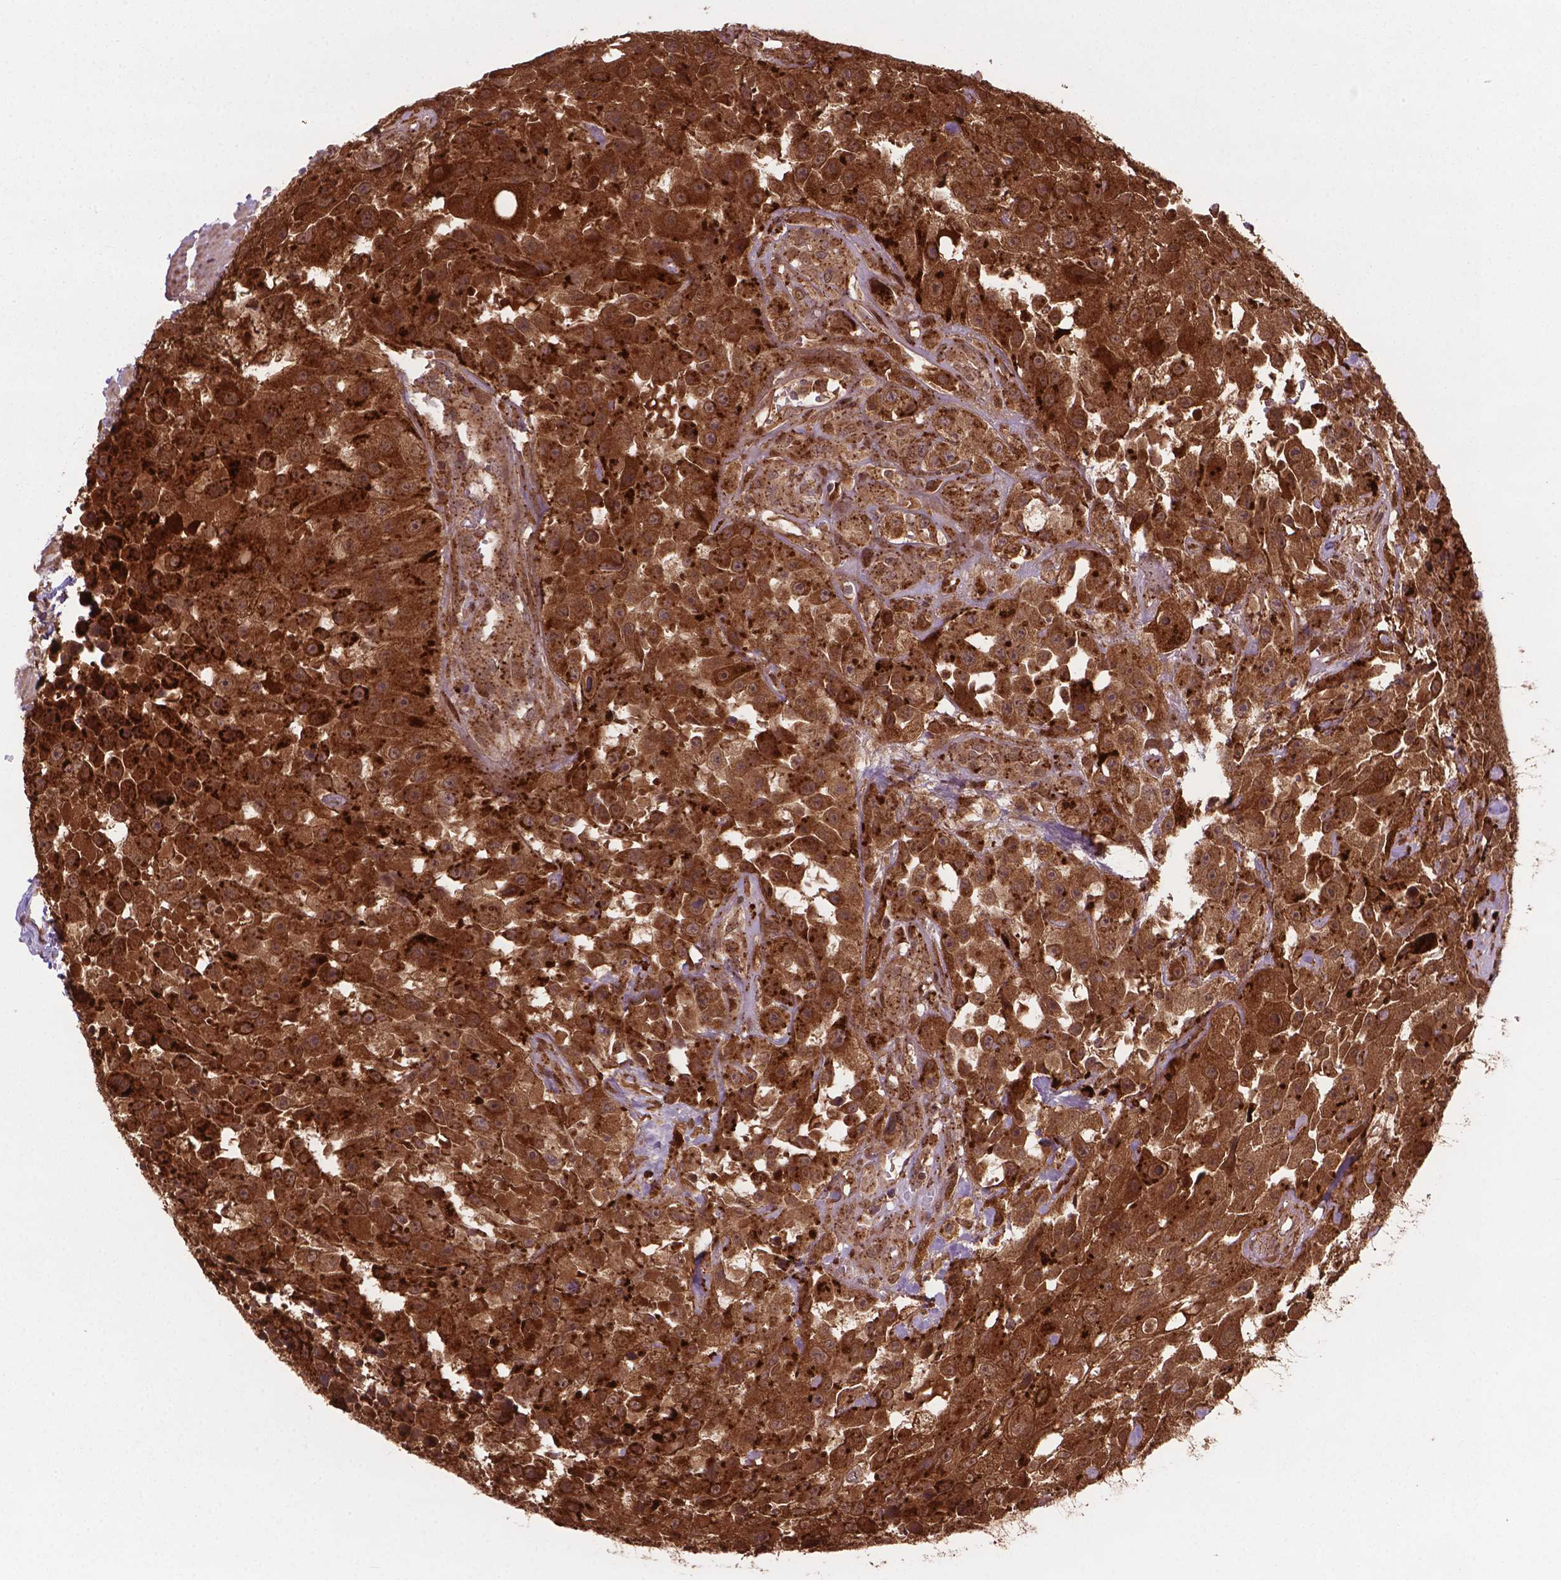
{"staining": {"intensity": "moderate", "quantity": ">75%", "location": "cytoplasmic/membranous,nuclear"}, "tissue": "urothelial cancer", "cell_type": "Tumor cells", "image_type": "cancer", "snomed": [{"axis": "morphology", "description": "Urothelial carcinoma, High grade"}, {"axis": "topography", "description": "Urinary bladder"}], "caption": "Urothelial cancer stained with a protein marker exhibits moderate staining in tumor cells.", "gene": "PLIN3", "patient": {"sex": "male", "age": 79}}